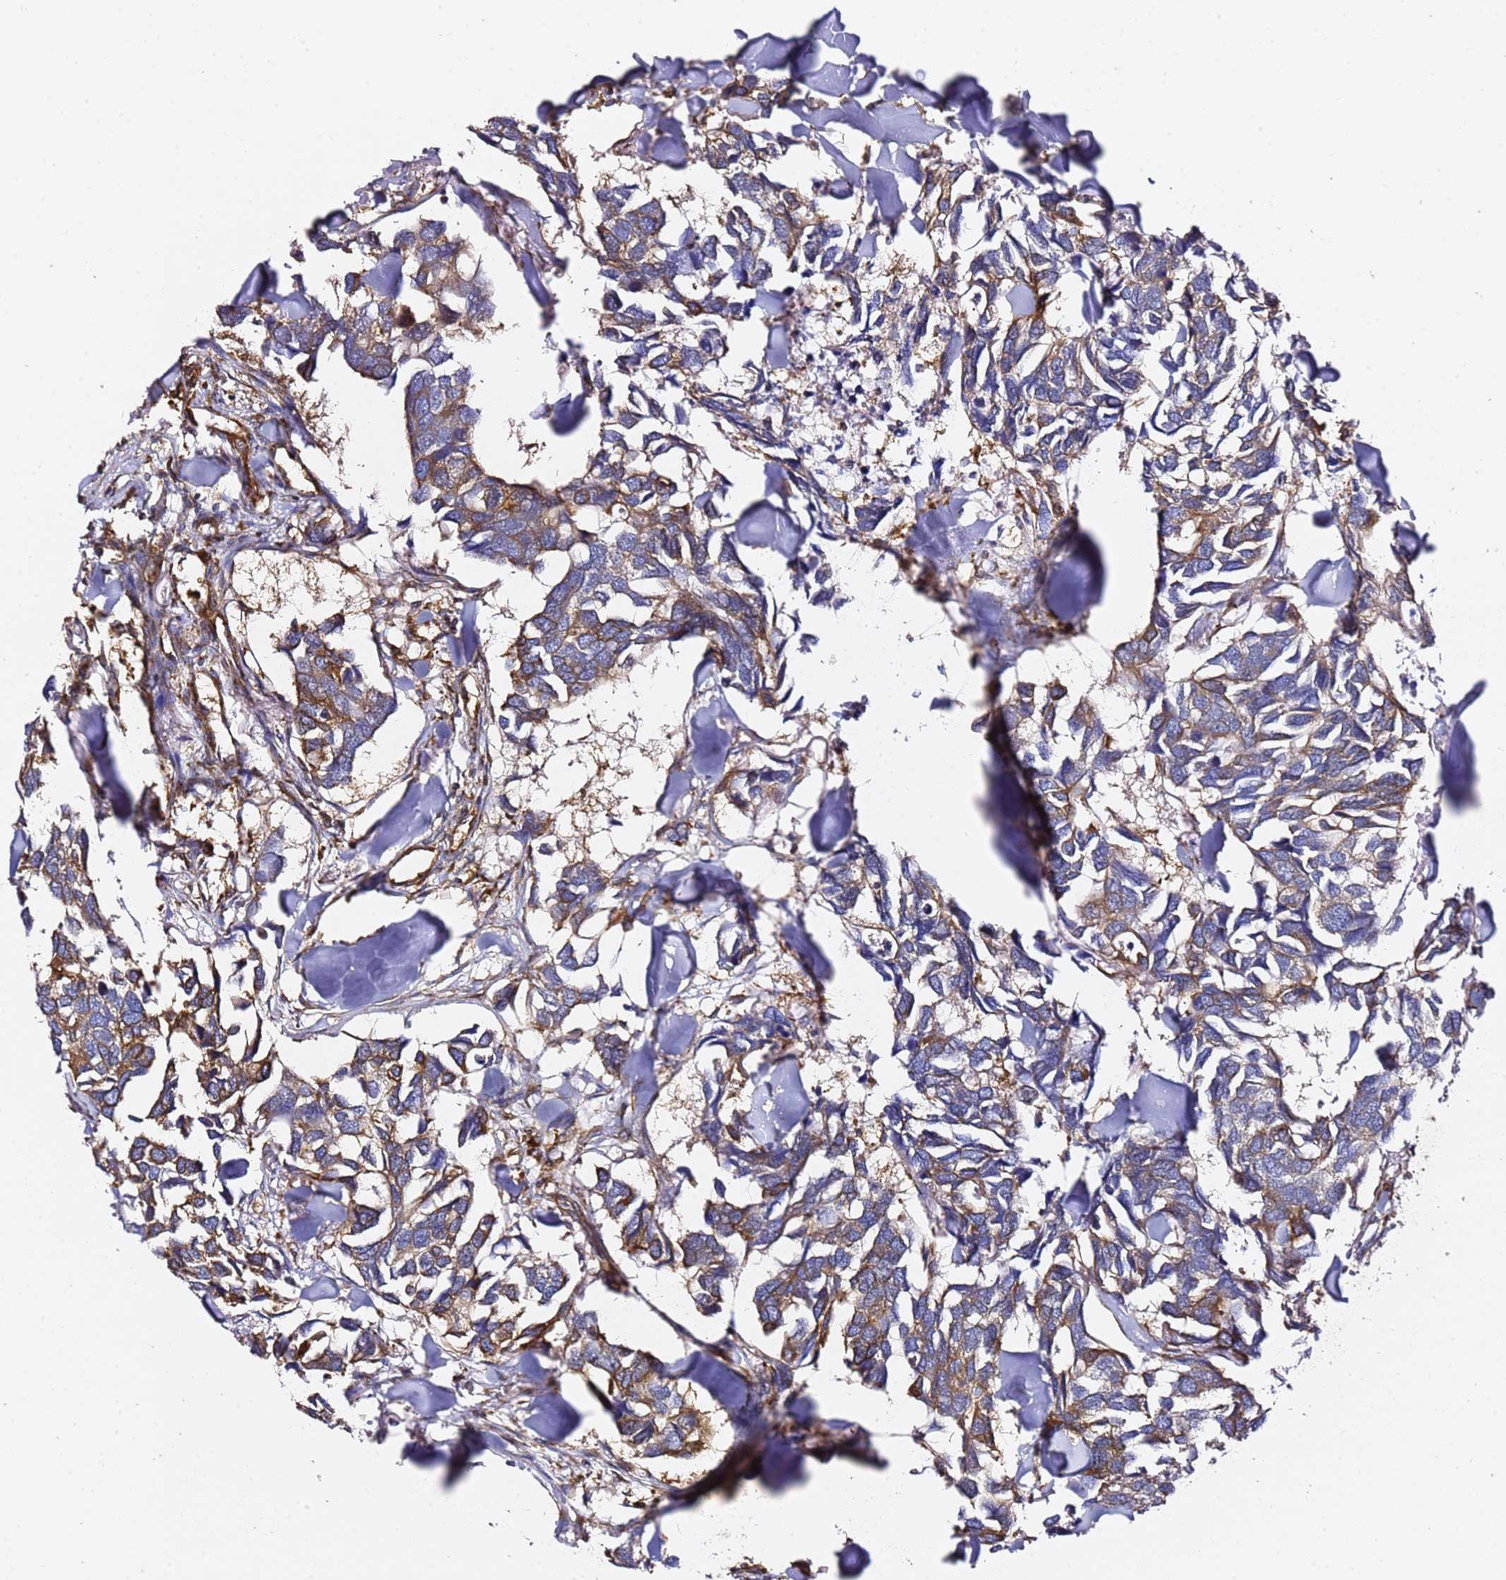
{"staining": {"intensity": "moderate", "quantity": ">75%", "location": "cytoplasmic/membranous"}, "tissue": "breast cancer", "cell_type": "Tumor cells", "image_type": "cancer", "snomed": [{"axis": "morphology", "description": "Duct carcinoma"}, {"axis": "topography", "description": "Breast"}], "caption": "Tumor cells reveal moderate cytoplasmic/membranous positivity in approximately >75% of cells in intraductal carcinoma (breast).", "gene": "TPST1", "patient": {"sex": "female", "age": 83}}